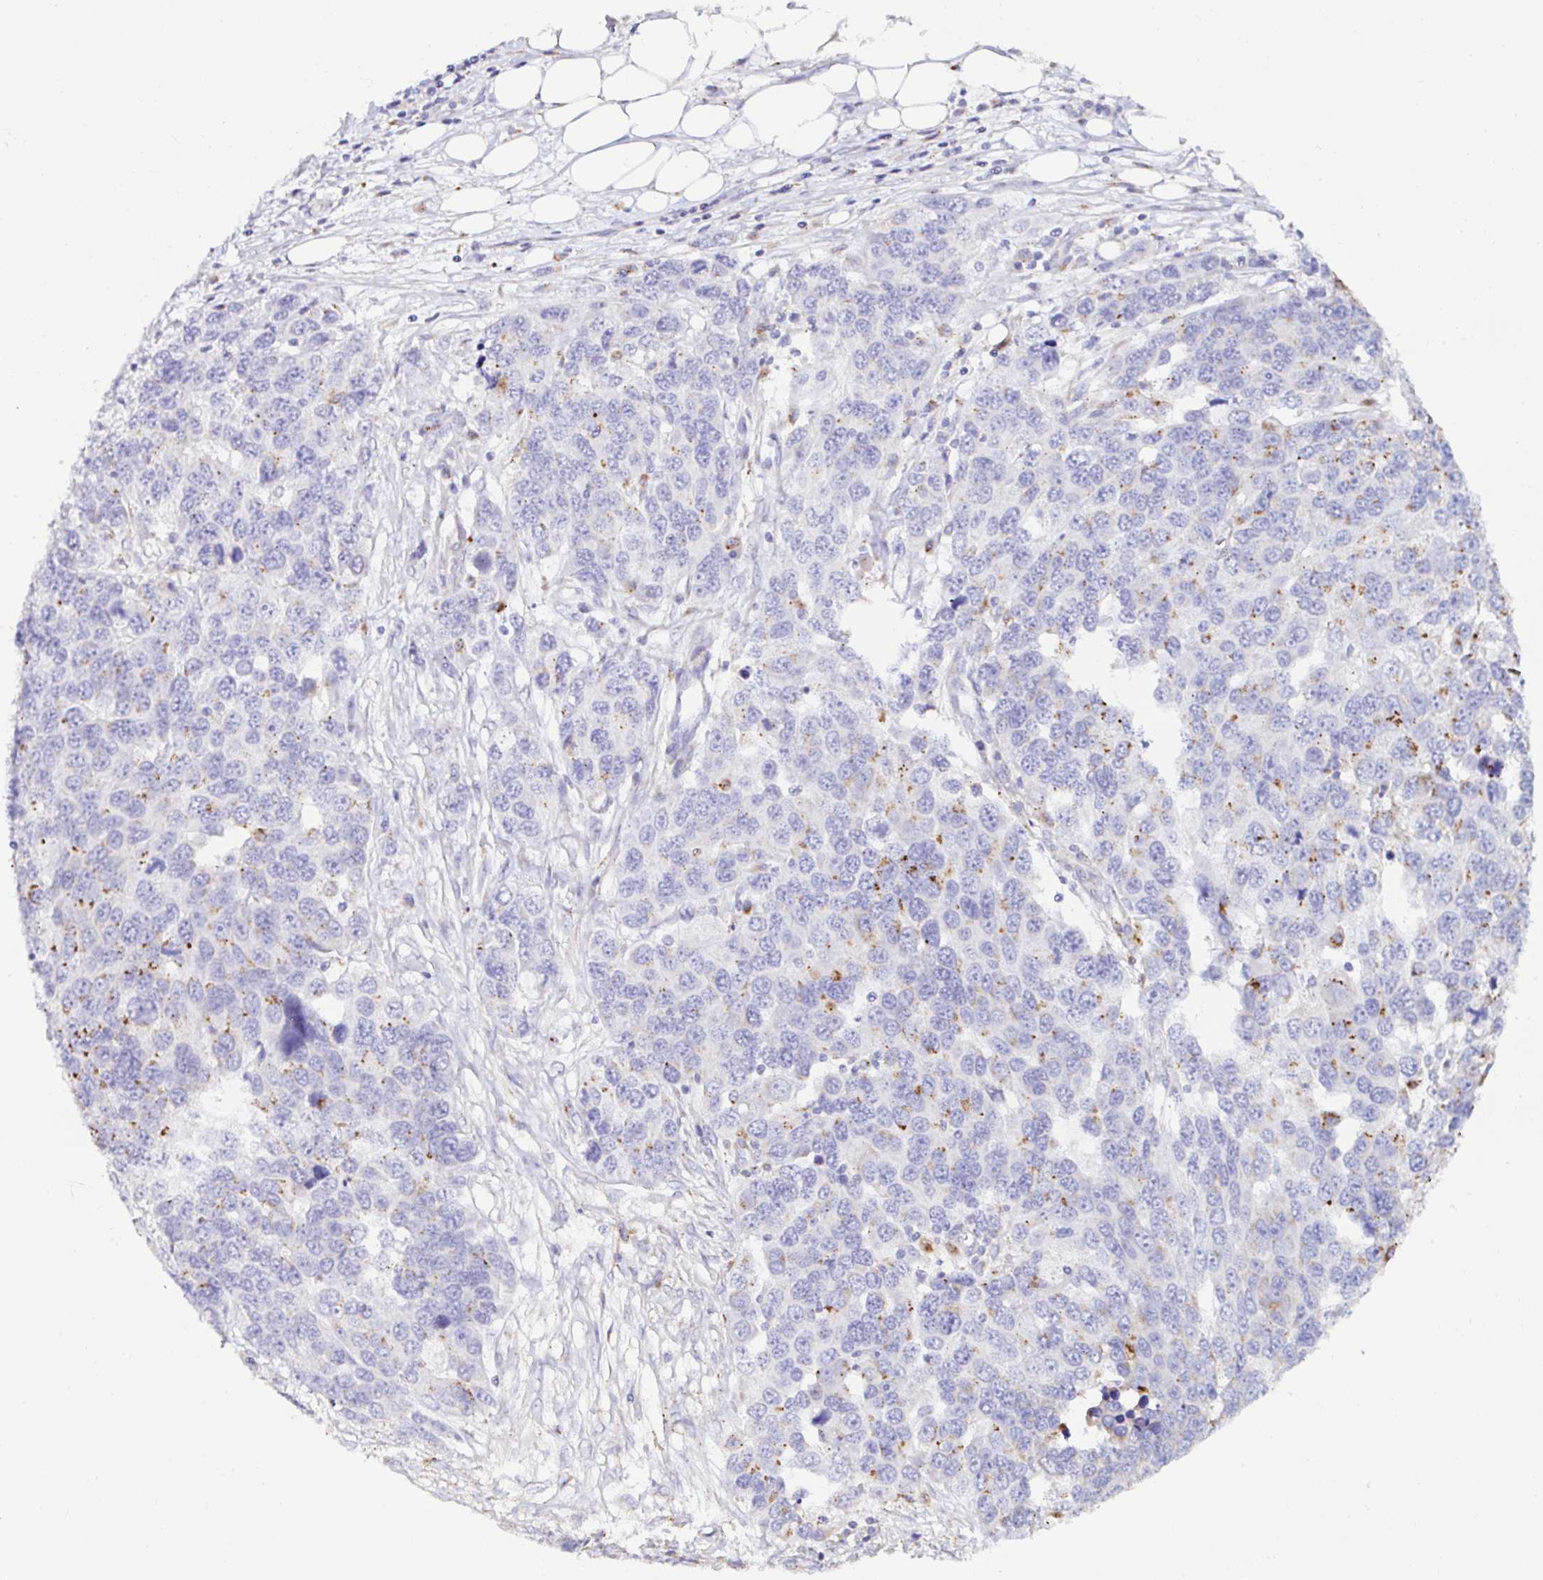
{"staining": {"intensity": "moderate", "quantity": "<25%", "location": "cytoplasmic/membranous"}, "tissue": "ovarian cancer", "cell_type": "Tumor cells", "image_type": "cancer", "snomed": [{"axis": "morphology", "description": "Cystadenocarcinoma, serous, NOS"}, {"axis": "topography", "description": "Ovary"}], "caption": "A brown stain highlights moderate cytoplasmic/membranous expression of a protein in ovarian serous cystadenocarcinoma tumor cells. The protein of interest is stained brown, and the nuclei are stained in blue (DAB IHC with brightfield microscopy, high magnification).", "gene": "GALNS", "patient": {"sex": "female", "age": 76}}